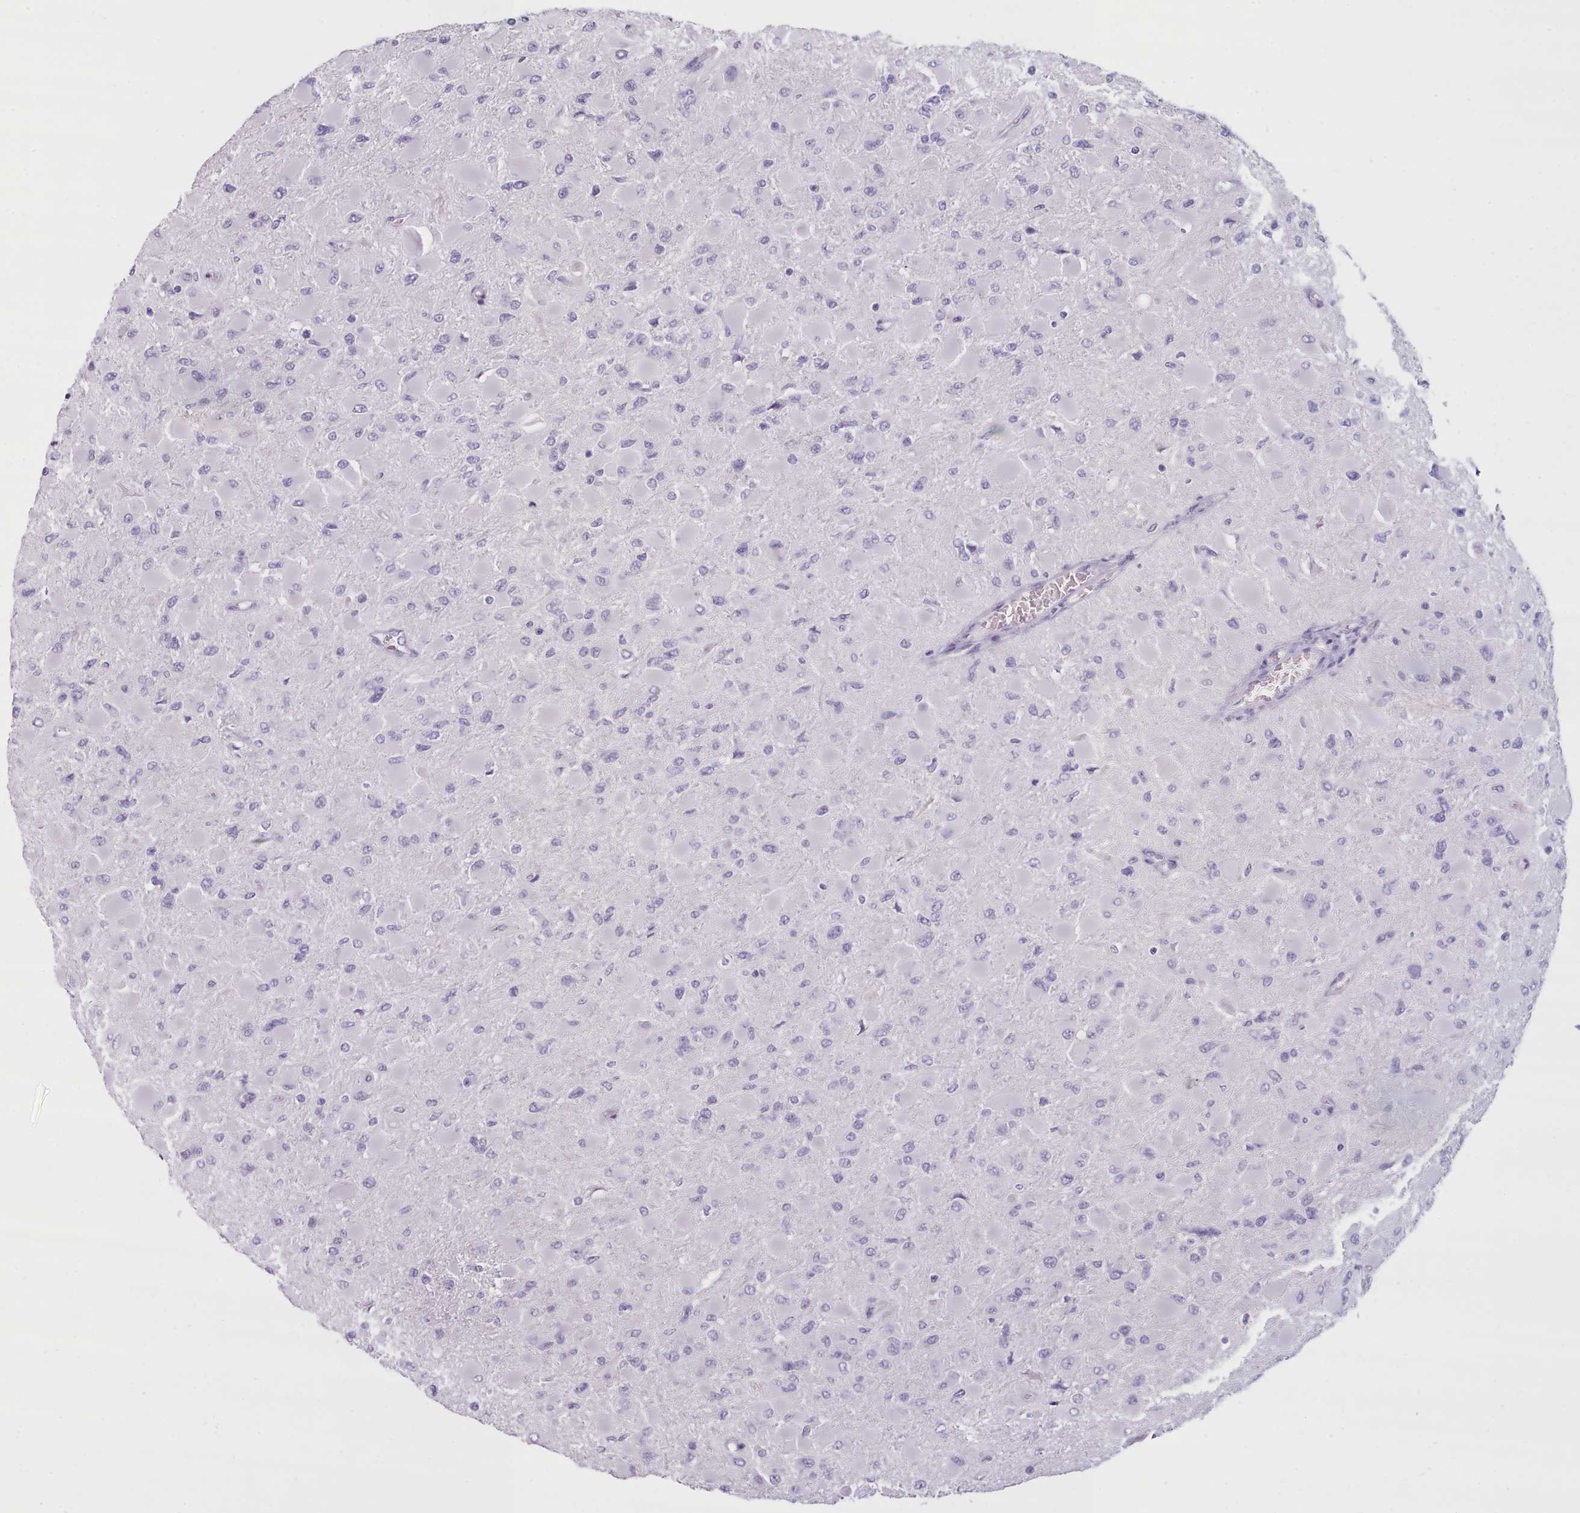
{"staining": {"intensity": "negative", "quantity": "none", "location": "none"}, "tissue": "glioma", "cell_type": "Tumor cells", "image_type": "cancer", "snomed": [{"axis": "morphology", "description": "Glioma, malignant, High grade"}, {"axis": "topography", "description": "Cerebral cortex"}], "caption": "There is no significant expression in tumor cells of glioma.", "gene": "ZNF43", "patient": {"sex": "female", "age": 36}}